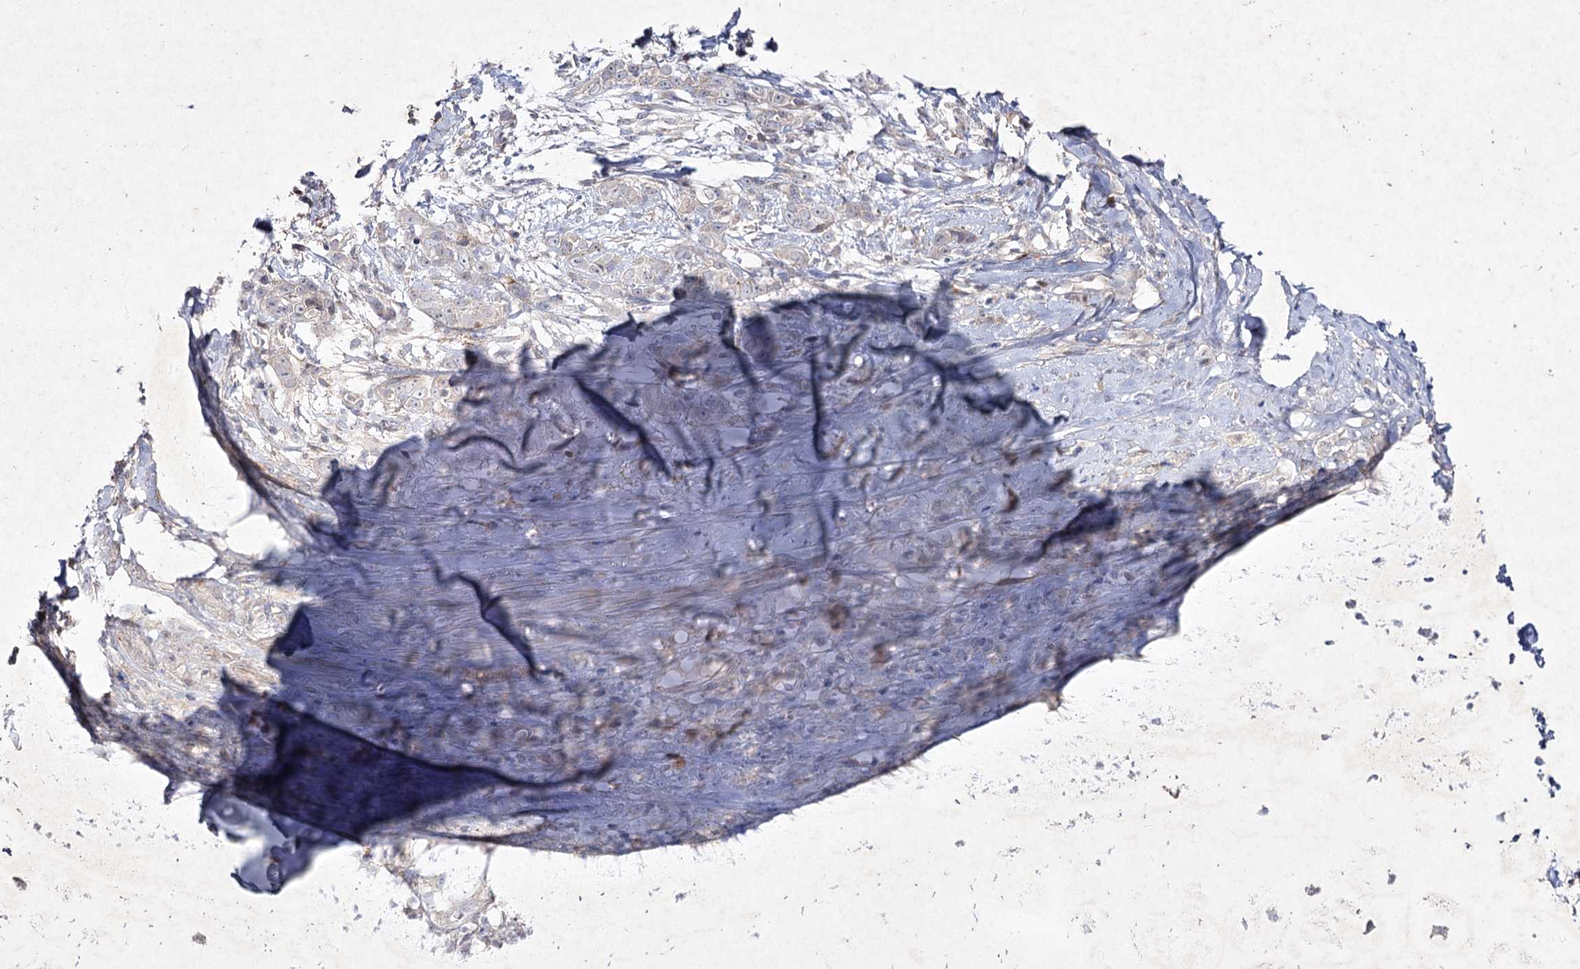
{"staining": {"intensity": "negative", "quantity": "none", "location": "none"}, "tissue": "adipose tissue", "cell_type": "Adipocytes", "image_type": "normal", "snomed": [{"axis": "morphology", "description": "Normal tissue, NOS"}, {"axis": "morphology", "description": "Basal cell carcinoma"}, {"axis": "topography", "description": "Cartilage tissue"}, {"axis": "topography", "description": "Nasopharynx"}, {"axis": "topography", "description": "Oral tissue"}], "caption": "IHC image of unremarkable adipose tissue: adipose tissue stained with DAB demonstrates no significant protein staining in adipocytes.", "gene": "CIB2", "patient": {"sex": "female", "age": 77}}